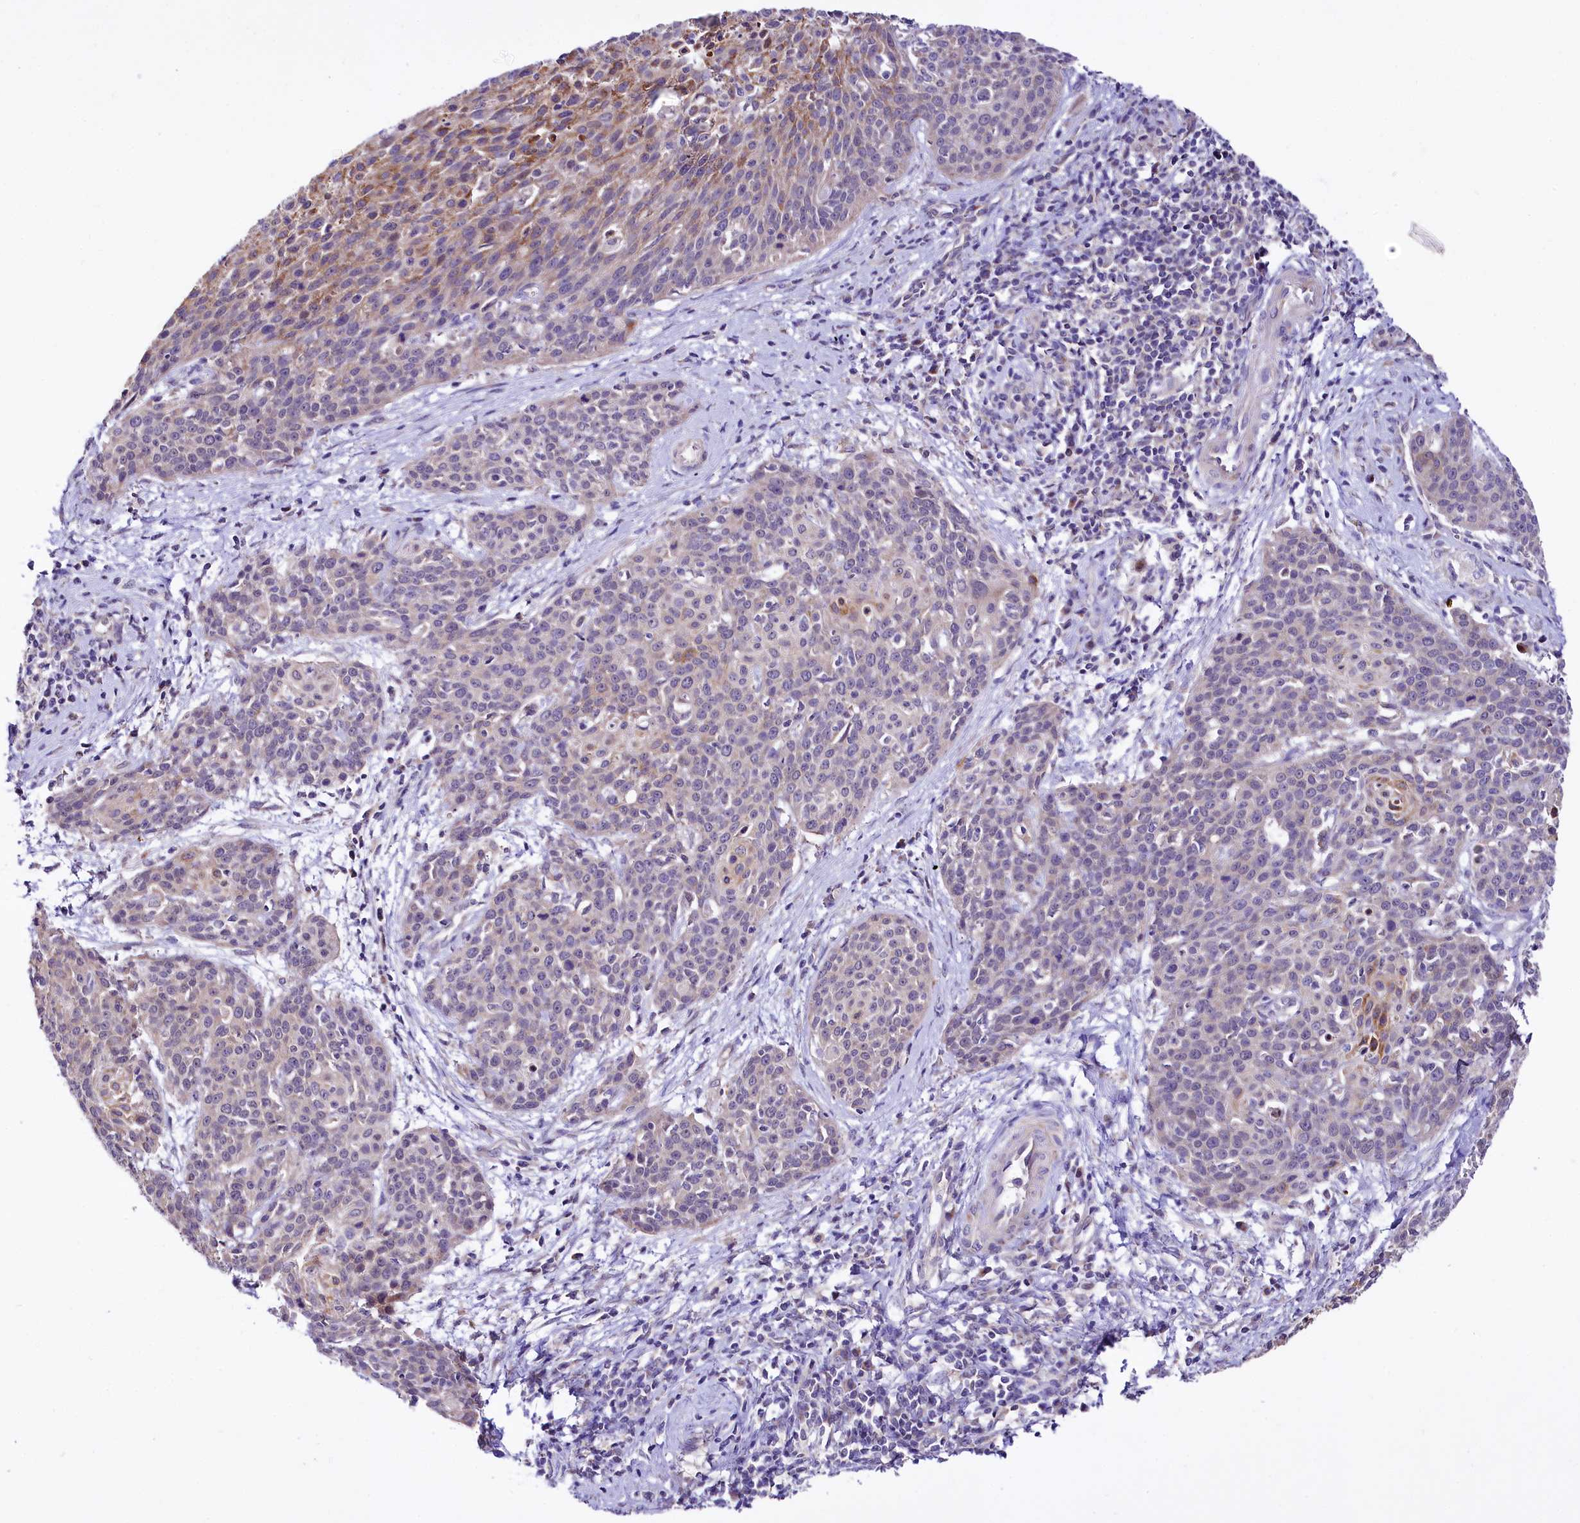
{"staining": {"intensity": "moderate", "quantity": "<25%", "location": "cytoplasmic/membranous"}, "tissue": "cervical cancer", "cell_type": "Tumor cells", "image_type": "cancer", "snomed": [{"axis": "morphology", "description": "Squamous cell carcinoma, NOS"}, {"axis": "topography", "description": "Cervix"}], "caption": "Immunohistochemical staining of human squamous cell carcinoma (cervical) demonstrates low levels of moderate cytoplasmic/membranous protein staining in approximately <25% of tumor cells.", "gene": "CEP295", "patient": {"sex": "female", "age": 38}}